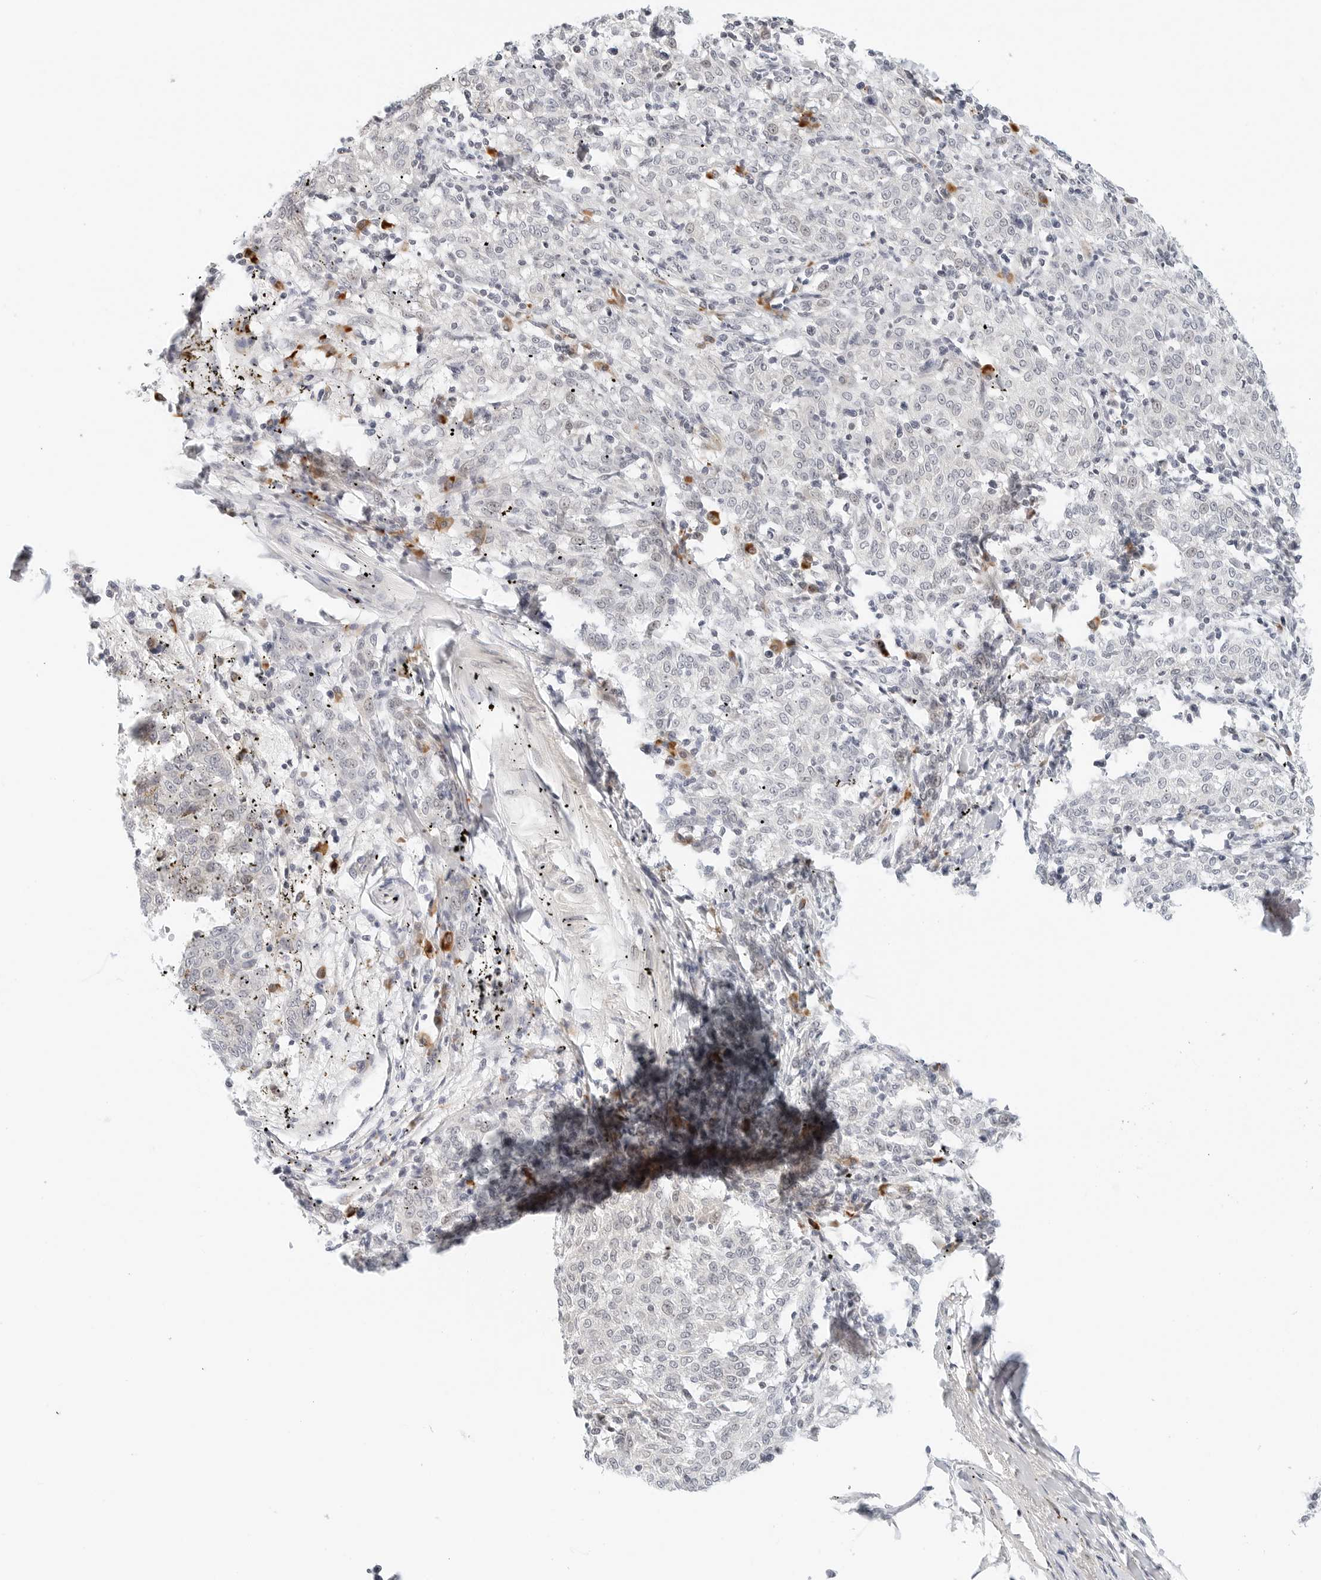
{"staining": {"intensity": "negative", "quantity": "none", "location": "none"}, "tissue": "melanoma", "cell_type": "Tumor cells", "image_type": "cancer", "snomed": [{"axis": "morphology", "description": "Malignant melanoma, NOS"}, {"axis": "topography", "description": "Skin"}], "caption": "This is an immunohistochemistry image of melanoma. There is no positivity in tumor cells.", "gene": "PARP10", "patient": {"sex": "female", "age": 72}}